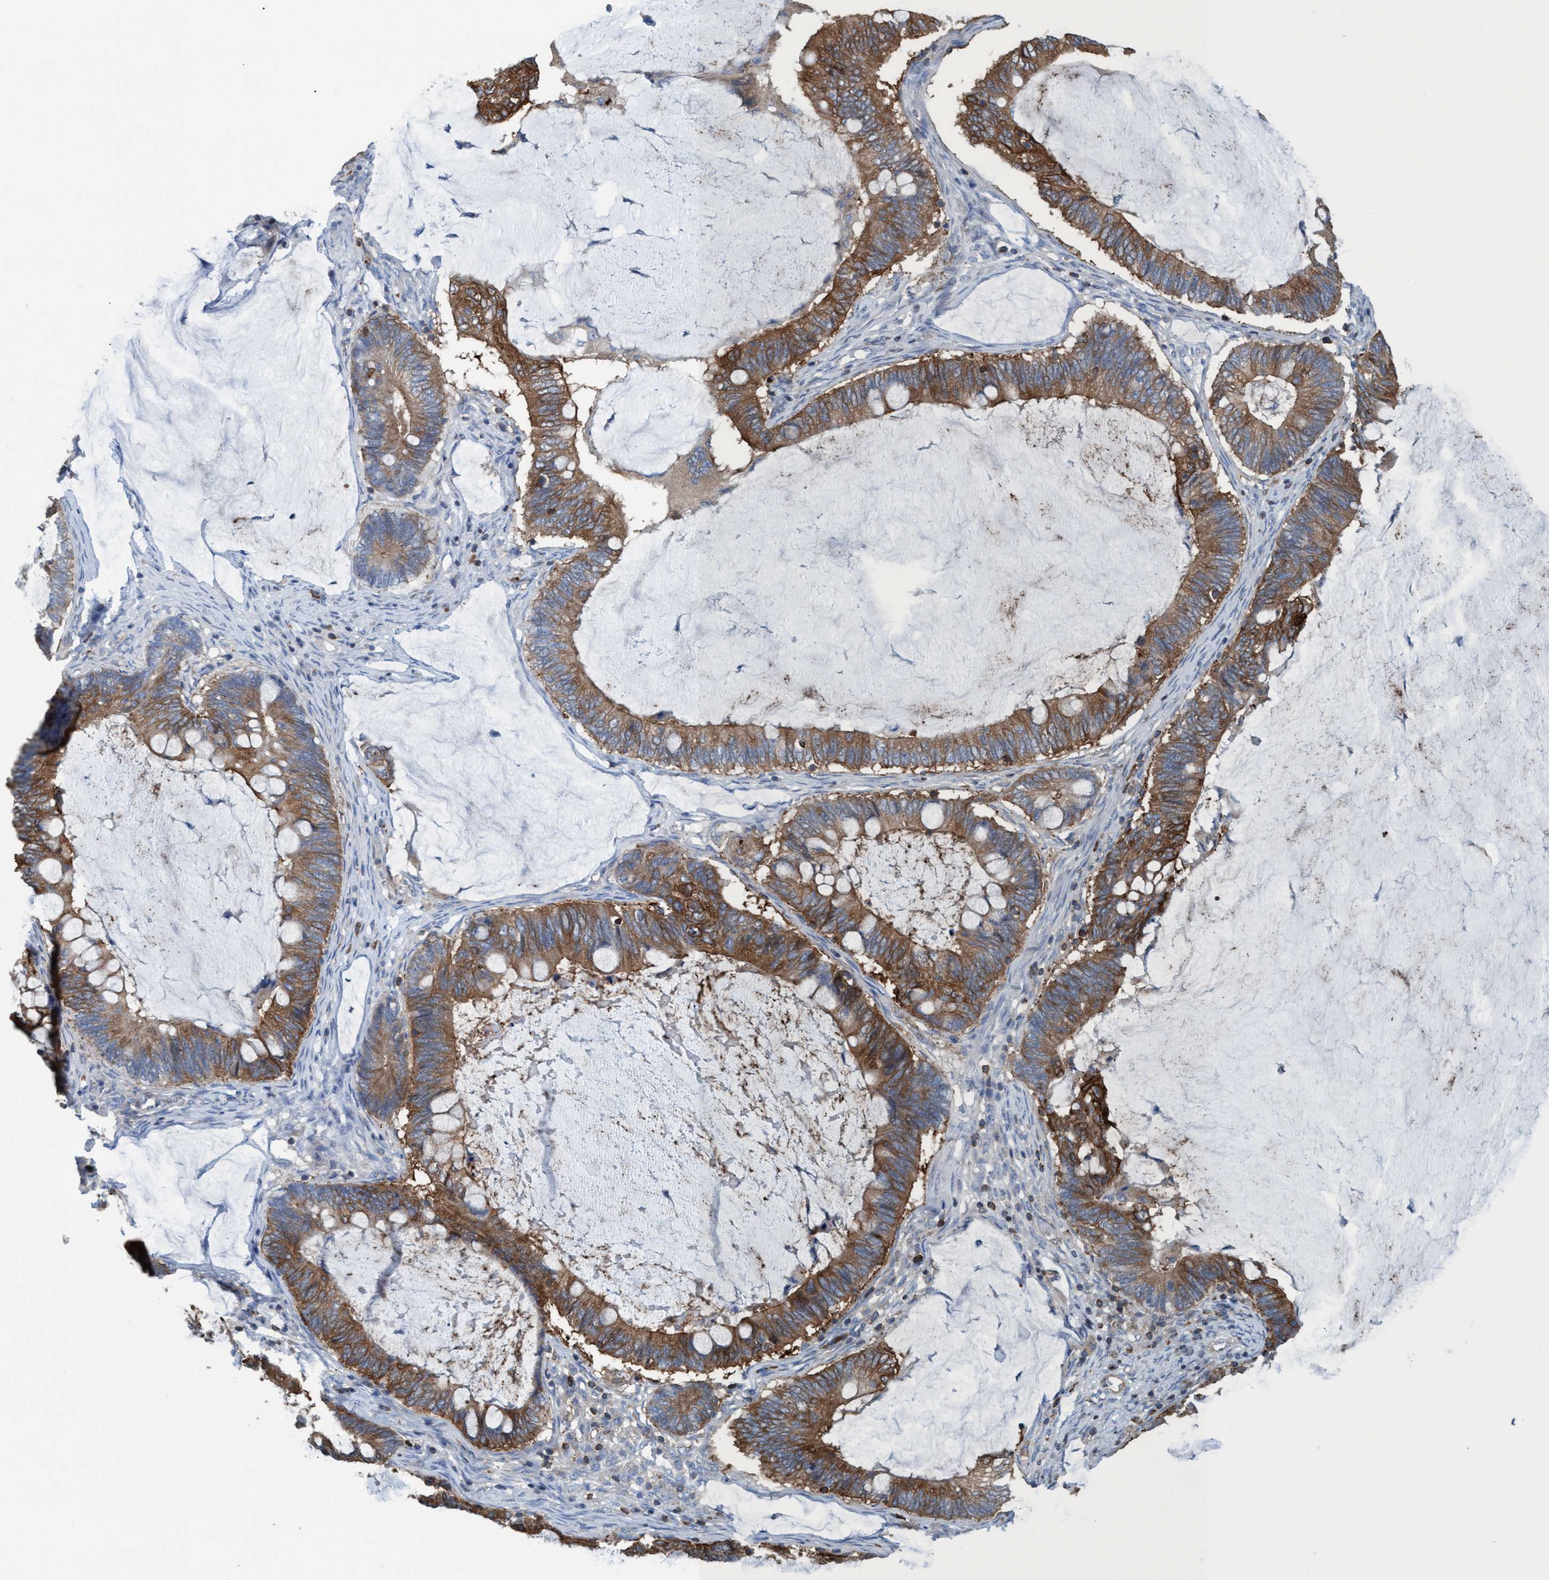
{"staining": {"intensity": "moderate", "quantity": ">75%", "location": "cytoplasmic/membranous"}, "tissue": "ovarian cancer", "cell_type": "Tumor cells", "image_type": "cancer", "snomed": [{"axis": "morphology", "description": "Cystadenocarcinoma, mucinous, NOS"}, {"axis": "topography", "description": "Ovary"}], "caption": "A micrograph showing moderate cytoplasmic/membranous staining in approximately >75% of tumor cells in ovarian mucinous cystadenocarcinoma, as visualized by brown immunohistochemical staining.", "gene": "EZR", "patient": {"sex": "female", "age": 61}}